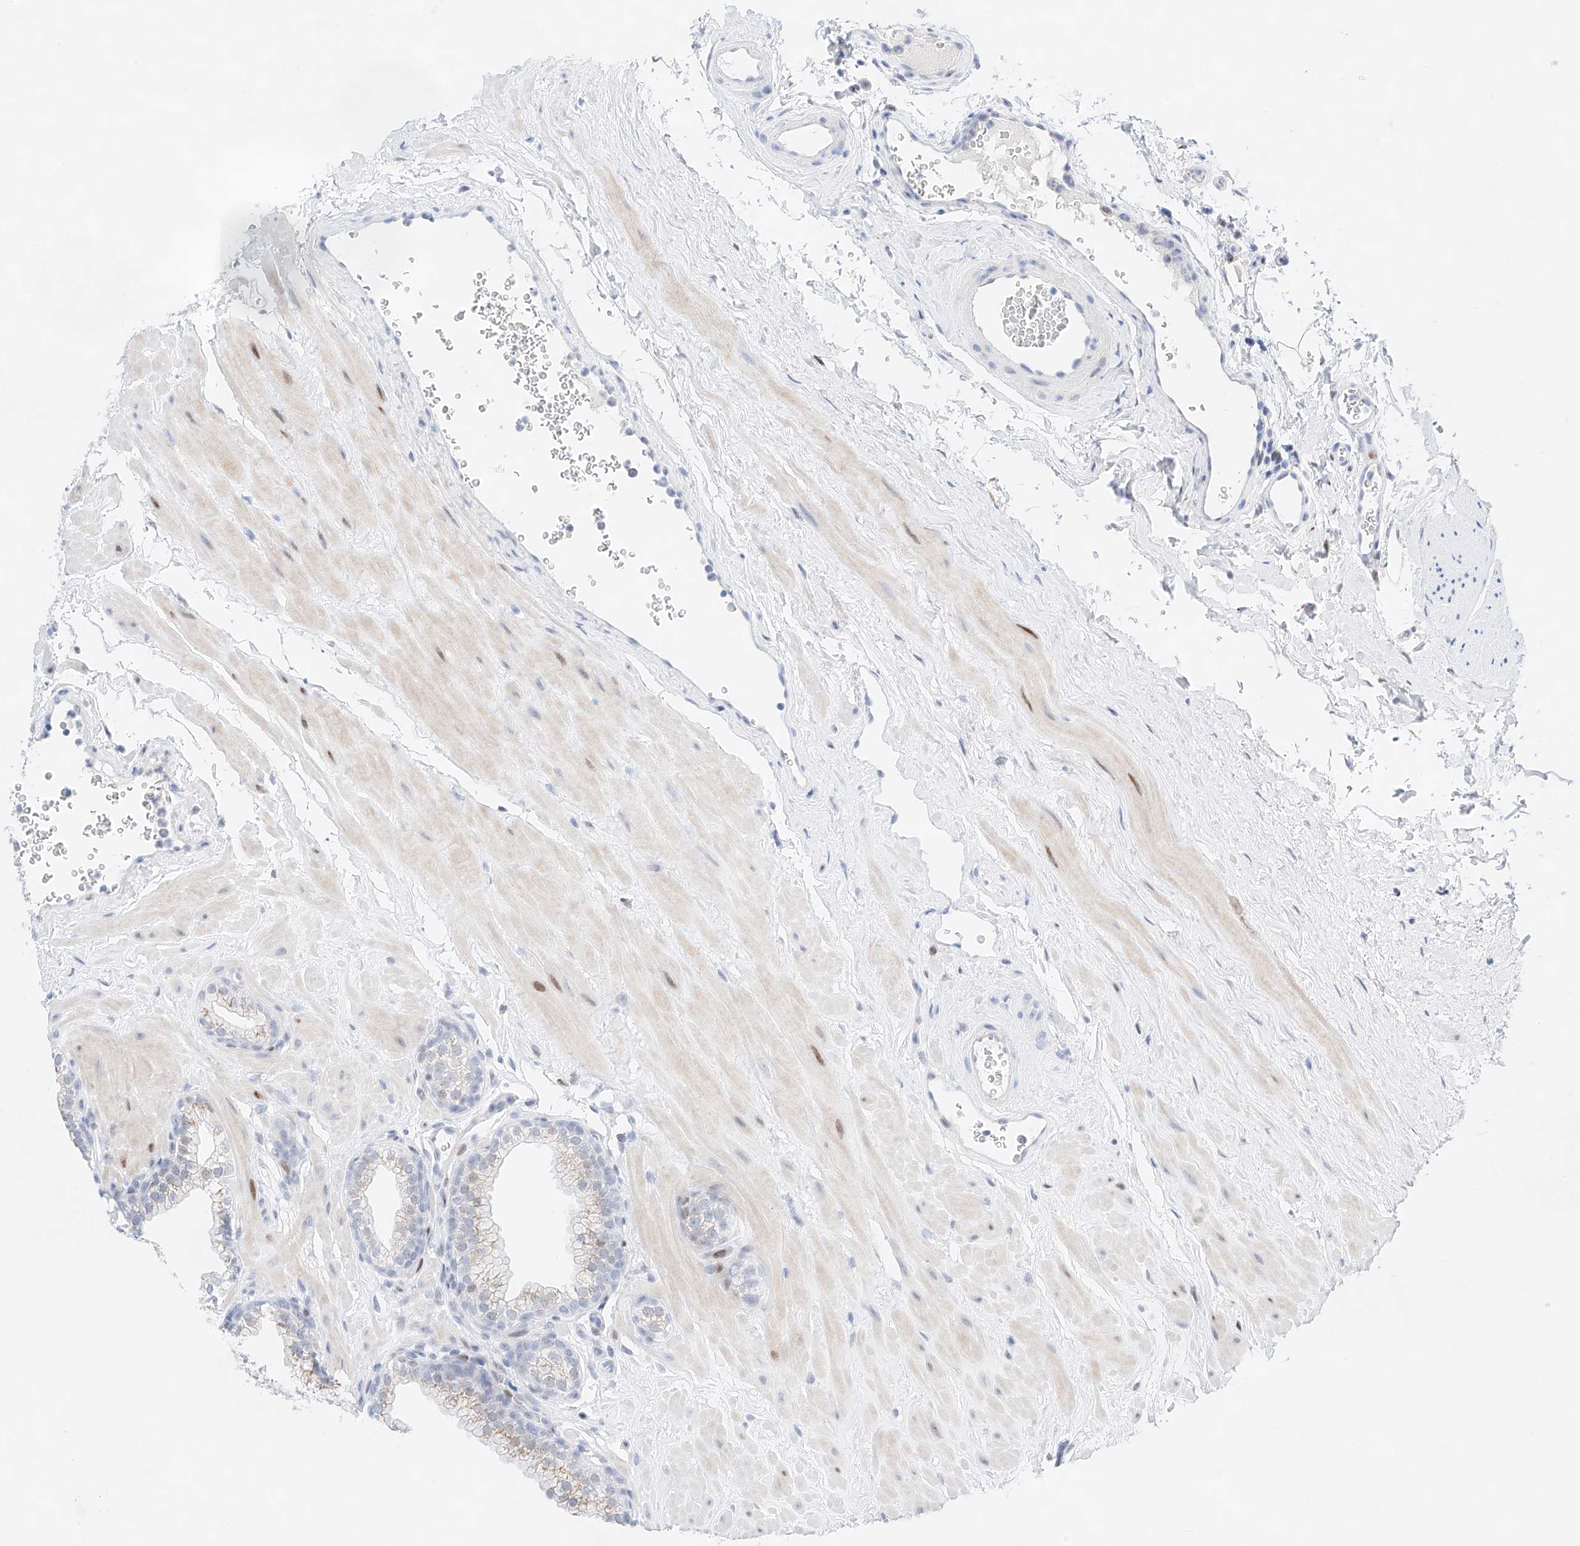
{"staining": {"intensity": "weak", "quantity": "<25%", "location": "cytoplasmic/membranous"}, "tissue": "prostate", "cell_type": "Glandular cells", "image_type": "normal", "snomed": [{"axis": "morphology", "description": "Normal tissue, NOS"}, {"axis": "morphology", "description": "Urothelial carcinoma, Low grade"}, {"axis": "topography", "description": "Urinary bladder"}, {"axis": "topography", "description": "Prostate"}], "caption": "DAB immunohistochemical staining of benign prostate shows no significant positivity in glandular cells.", "gene": "NT5C3B", "patient": {"sex": "male", "age": 60}}